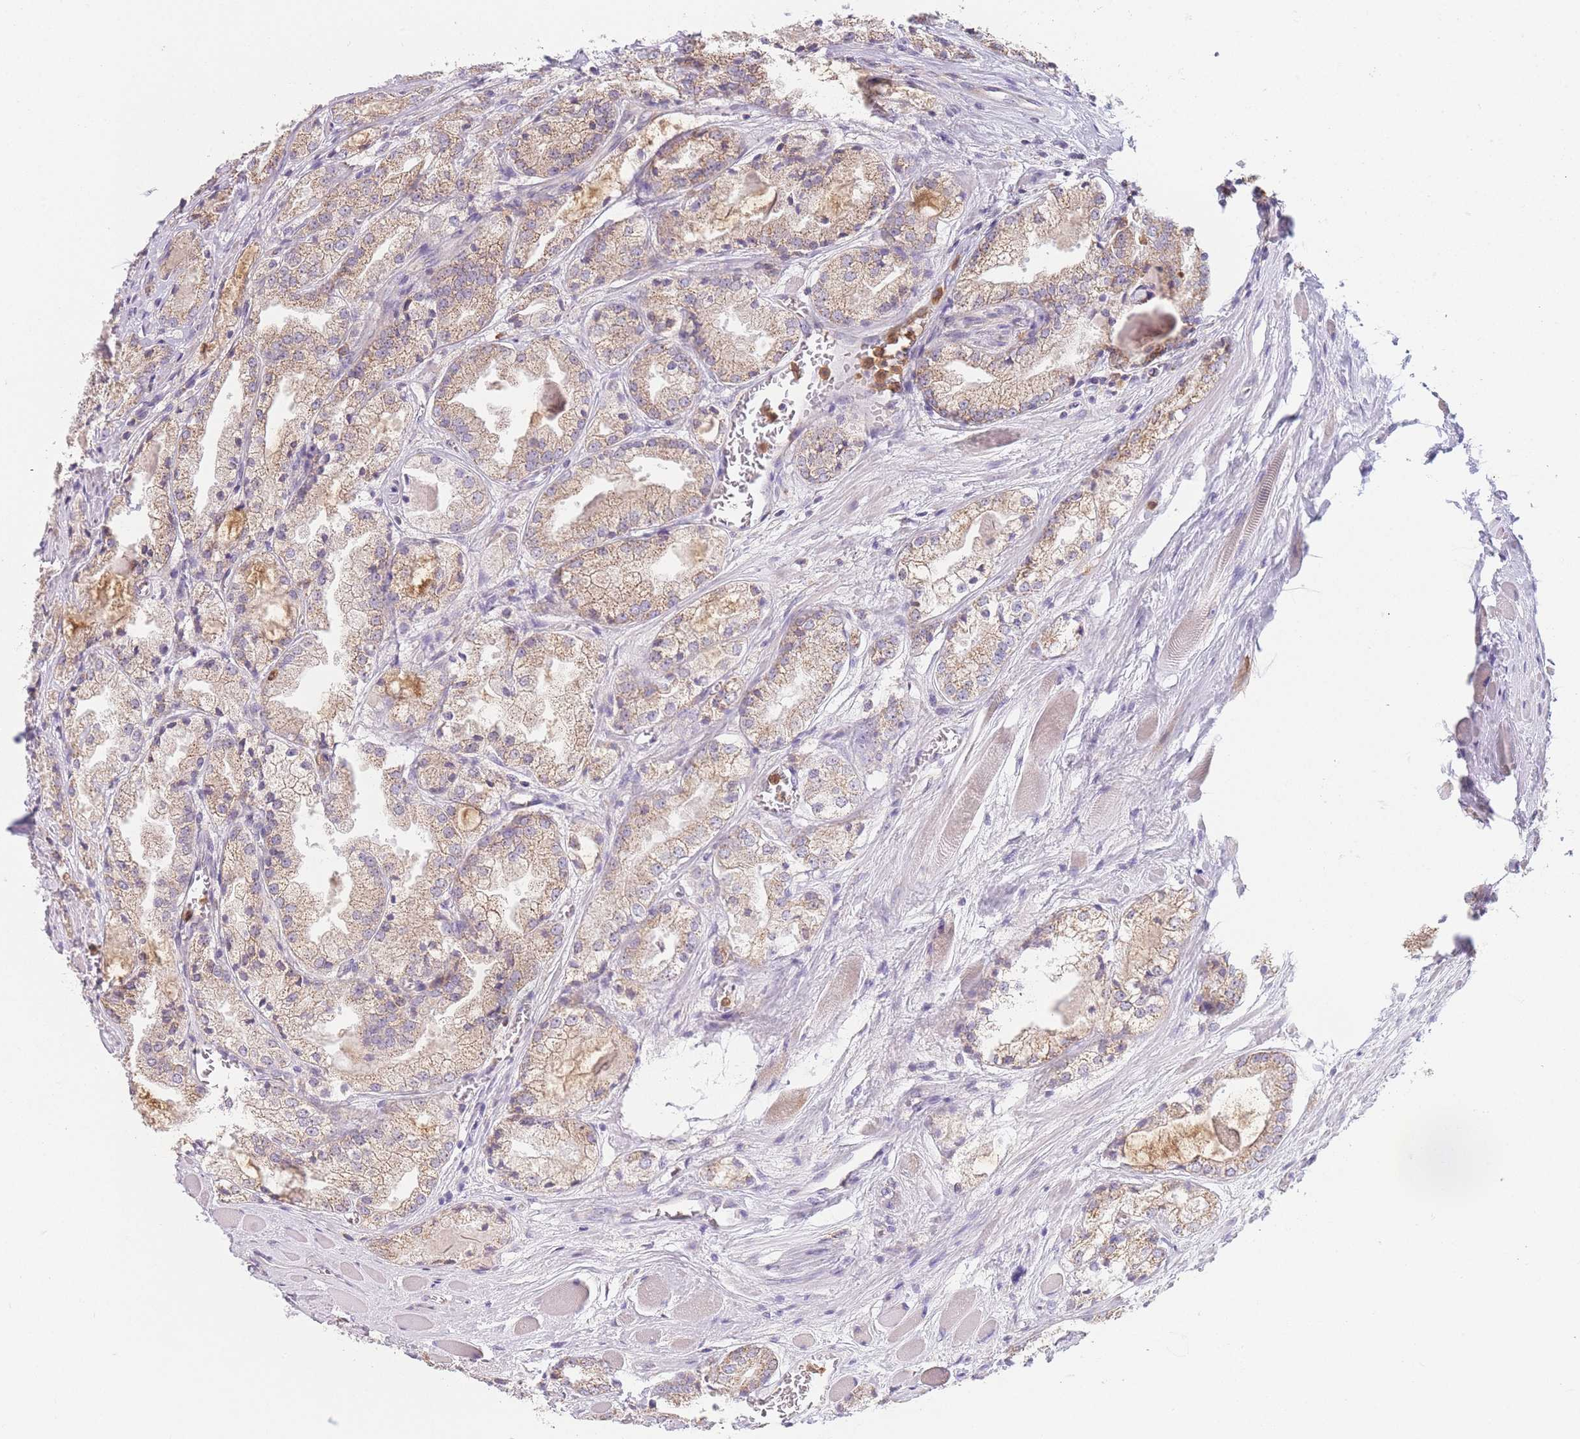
{"staining": {"intensity": "moderate", "quantity": ">75%", "location": "cytoplasmic/membranous"}, "tissue": "prostate cancer", "cell_type": "Tumor cells", "image_type": "cancer", "snomed": [{"axis": "morphology", "description": "Adenocarcinoma, Low grade"}, {"axis": "topography", "description": "Prostate"}], "caption": "Immunohistochemistry (IHC) histopathology image of human prostate low-grade adenocarcinoma stained for a protein (brown), which shows medium levels of moderate cytoplasmic/membranous staining in approximately >75% of tumor cells.", "gene": "PRAM1", "patient": {"sex": "male", "age": 67}}